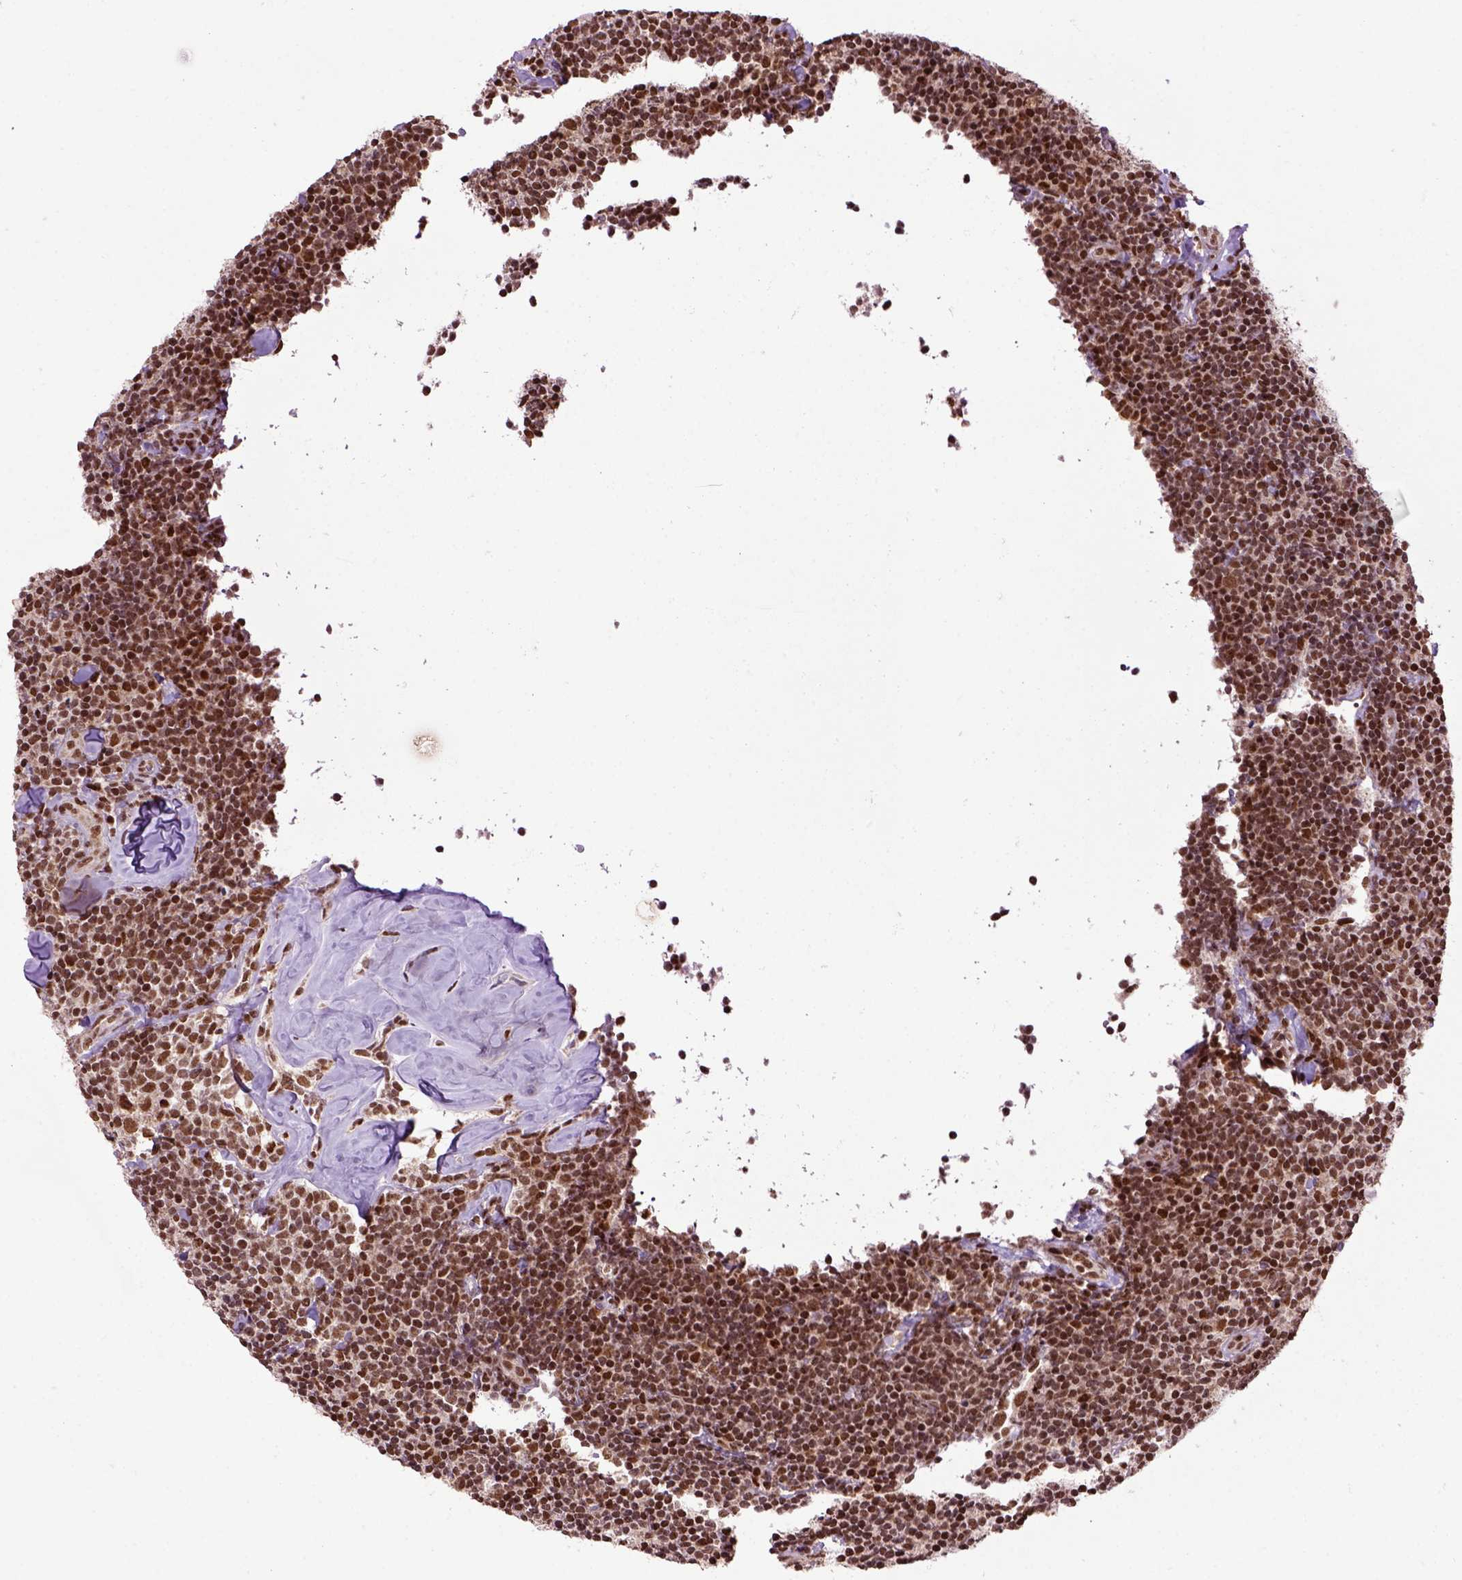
{"staining": {"intensity": "strong", "quantity": ">75%", "location": "nuclear"}, "tissue": "lymphoma", "cell_type": "Tumor cells", "image_type": "cancer", "snomed": [{"axis": "morphology", "description": "Malignant lymphoma, non-Hodgkin's type, Low grade"}, {"axis": "topography", "description": "Lymph node"}], "caption": "Low-grade malignant lymphoma, non-Hodgkin's type stained with a protein marker reveals strong staining in tumor cells.", "gene": "CELF1", "patient": {"sex": "female", "age": 56}}